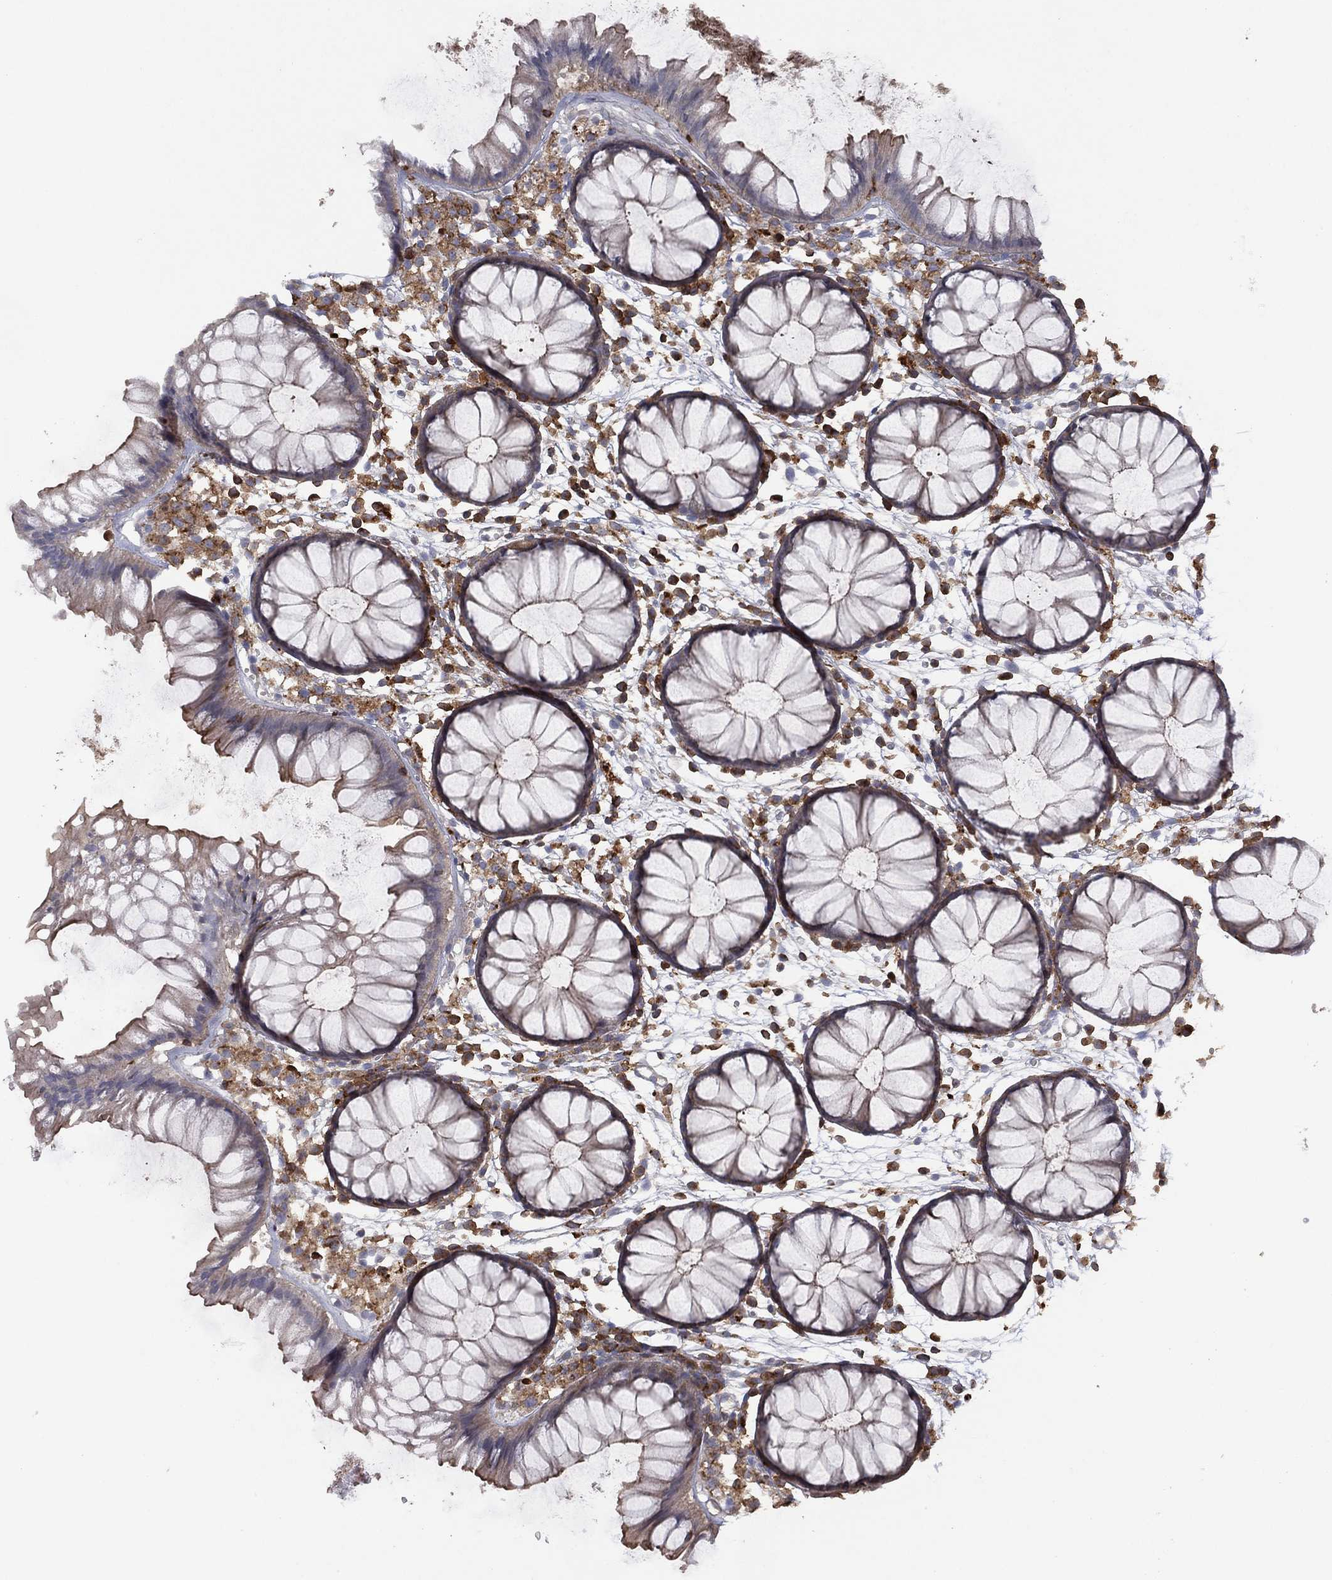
{"staining": {"intensity": "negative", "quantity": "none", "location": "none"}, "tissue": "colon", "cell_type": "Endothelial cells", "image_type": "normal", "snomed": [{"axis": "morphology", "description": "Normal tissue, NOS"}, {"axis": "morphology", "description": "Adenocarcinoma, NOS"}, {"axis": "topography", "description": "Colon"}], "caption": "This is a photomicrograph of IHC staining of unremarkable colon, which shows no expression in endothelial cells.", "gene": "DOCK8", "patient": {"sex": "male", "age": 65}}